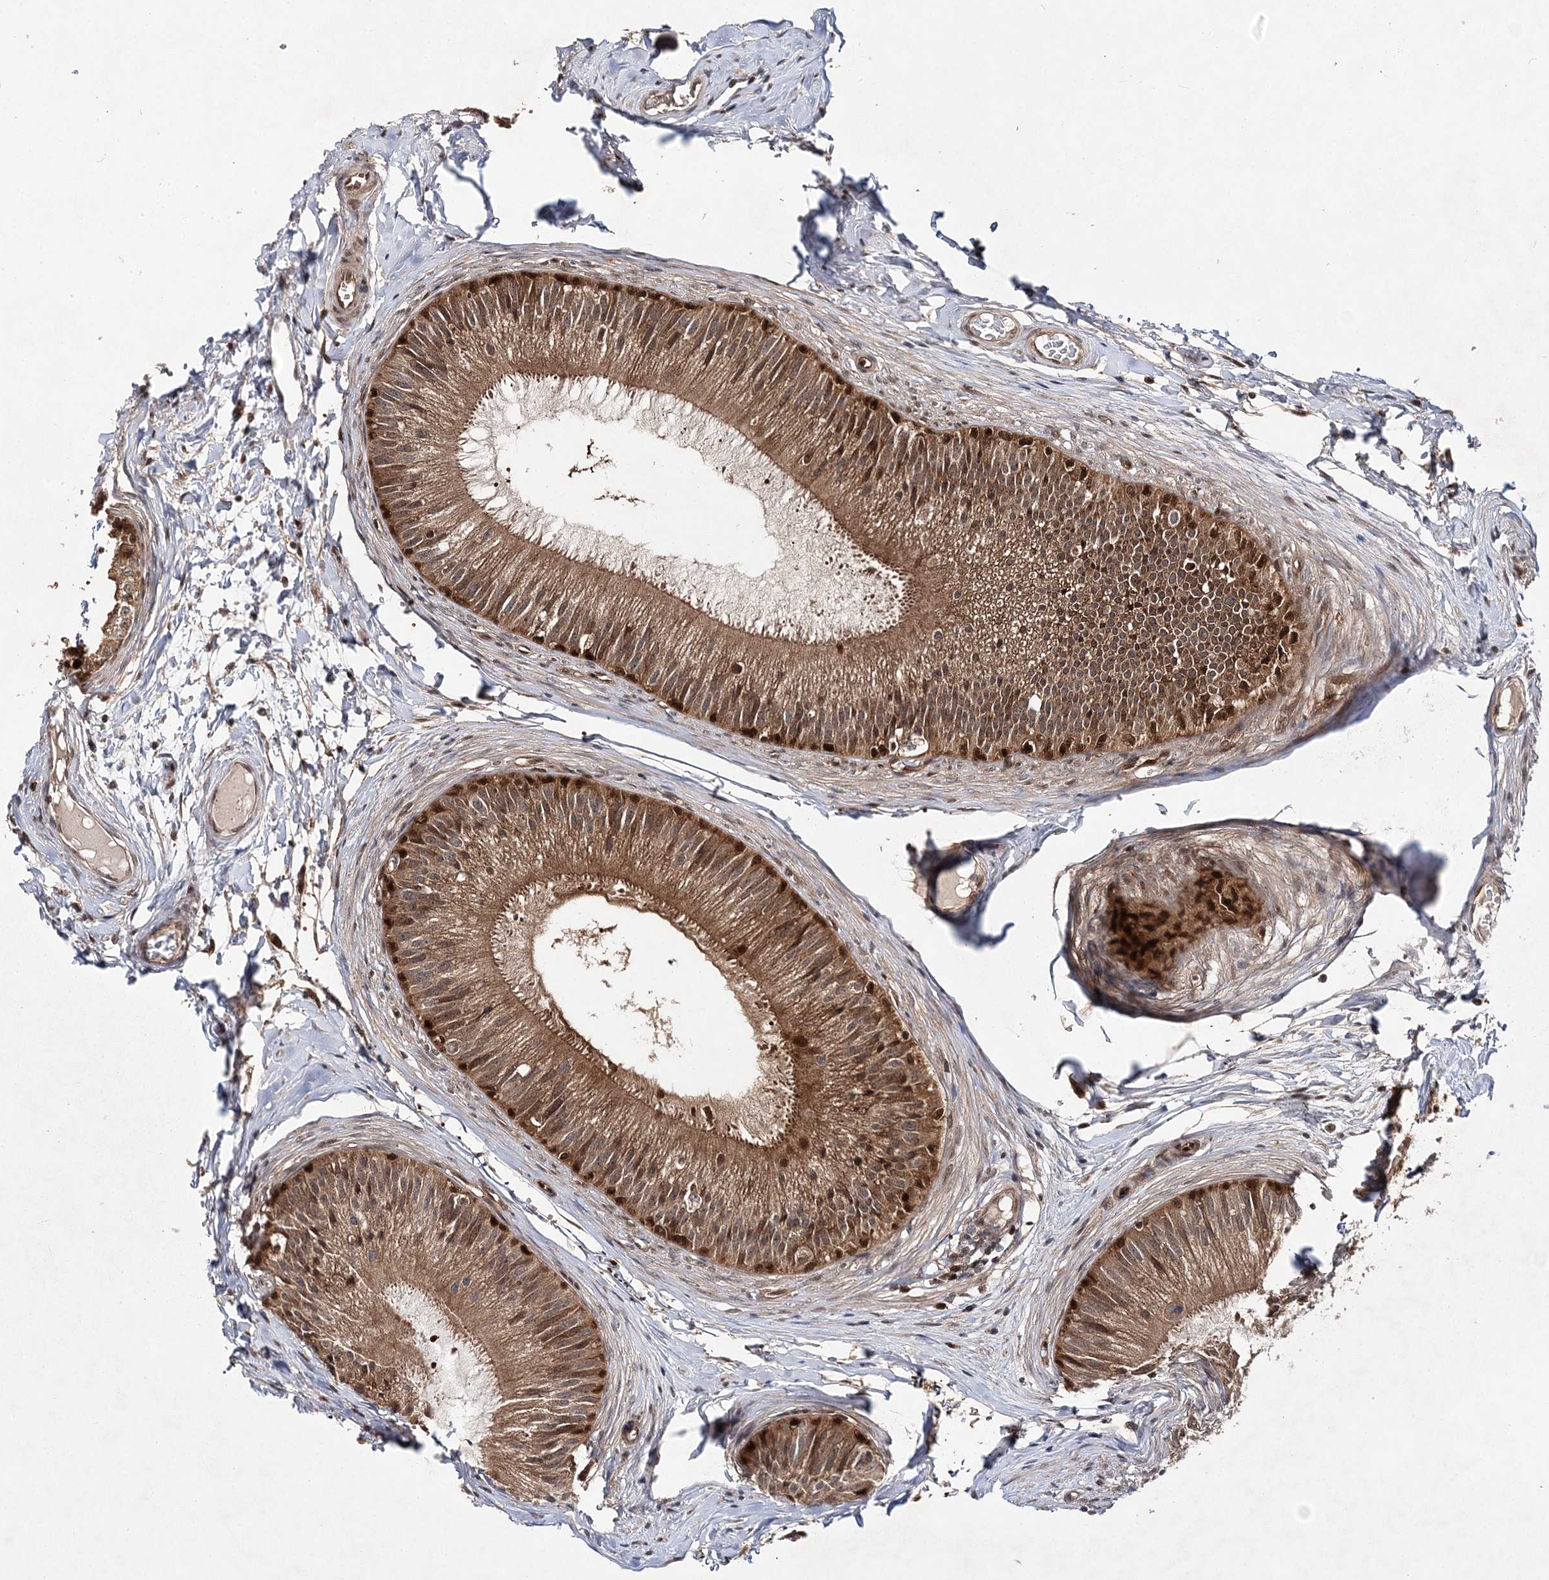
{"staining": {"intensity": "moderate", "quantity": ">75%", "location": "cytoplasmic/membranous,nuclear"}, "tissue": "epididymis", "cell_type": "Glandular cells", "image_type": "normal", "snomed": [{"axis": "morphology", "description": "Normal tissue, NOS"}, {"axis": "topography", "description": "Epididymis"}], "caption": "A high-resolution histopathology image shows IHC staining of unremarkable epididymis, which shows moderate cytoplasmic/membranous,nuclear positivity in approximately >75% of glandular cells.", "gene": "NIF3L1", "patient": {"sex": "male", "age": 31}}